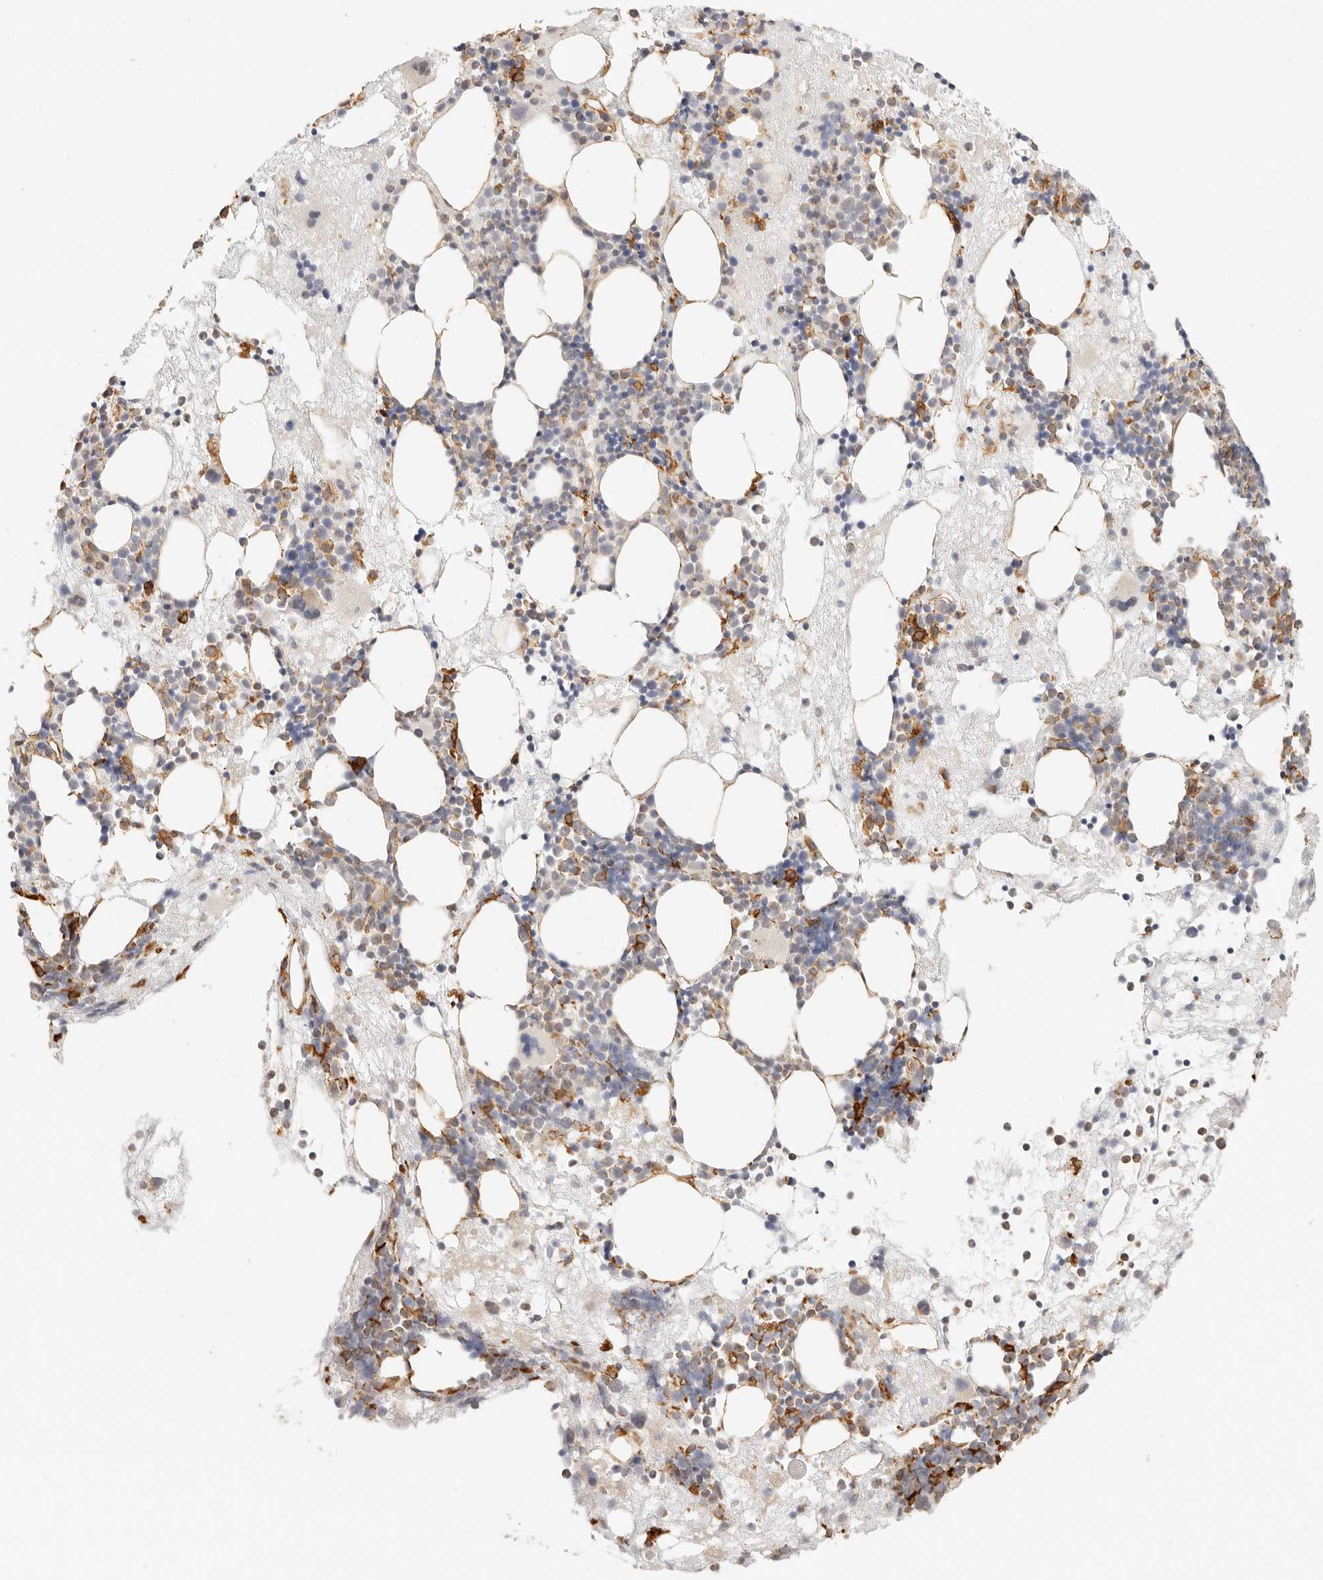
{"staining": {"intensity": "weak", "quantity": "25%-75%", "location": "cytoplasmic/membranous"}, "tissue": "bone marrow", "cell_type": "Hematopoietic cells", "image_type": "normal", "snomed": [{"axis": "morphology", "description": "Normal tissue, NOS"}, {"axis": "topography", "description": "Bone marrow"}], "caption": "Brown immunohistochemical staining in normal bone marrow exhibits weak cytoplasmic/membranous expression in about 25%-75% of hematopoietic cells. The protein is stained brown, and the nuclei are stained in blue (DAB (3,3'-diaminobenzidine) IHC with brightfield microscopy, high magnification).", "gene": "ZC3H11A", "patient": {"sex": "male", "age": 50}}